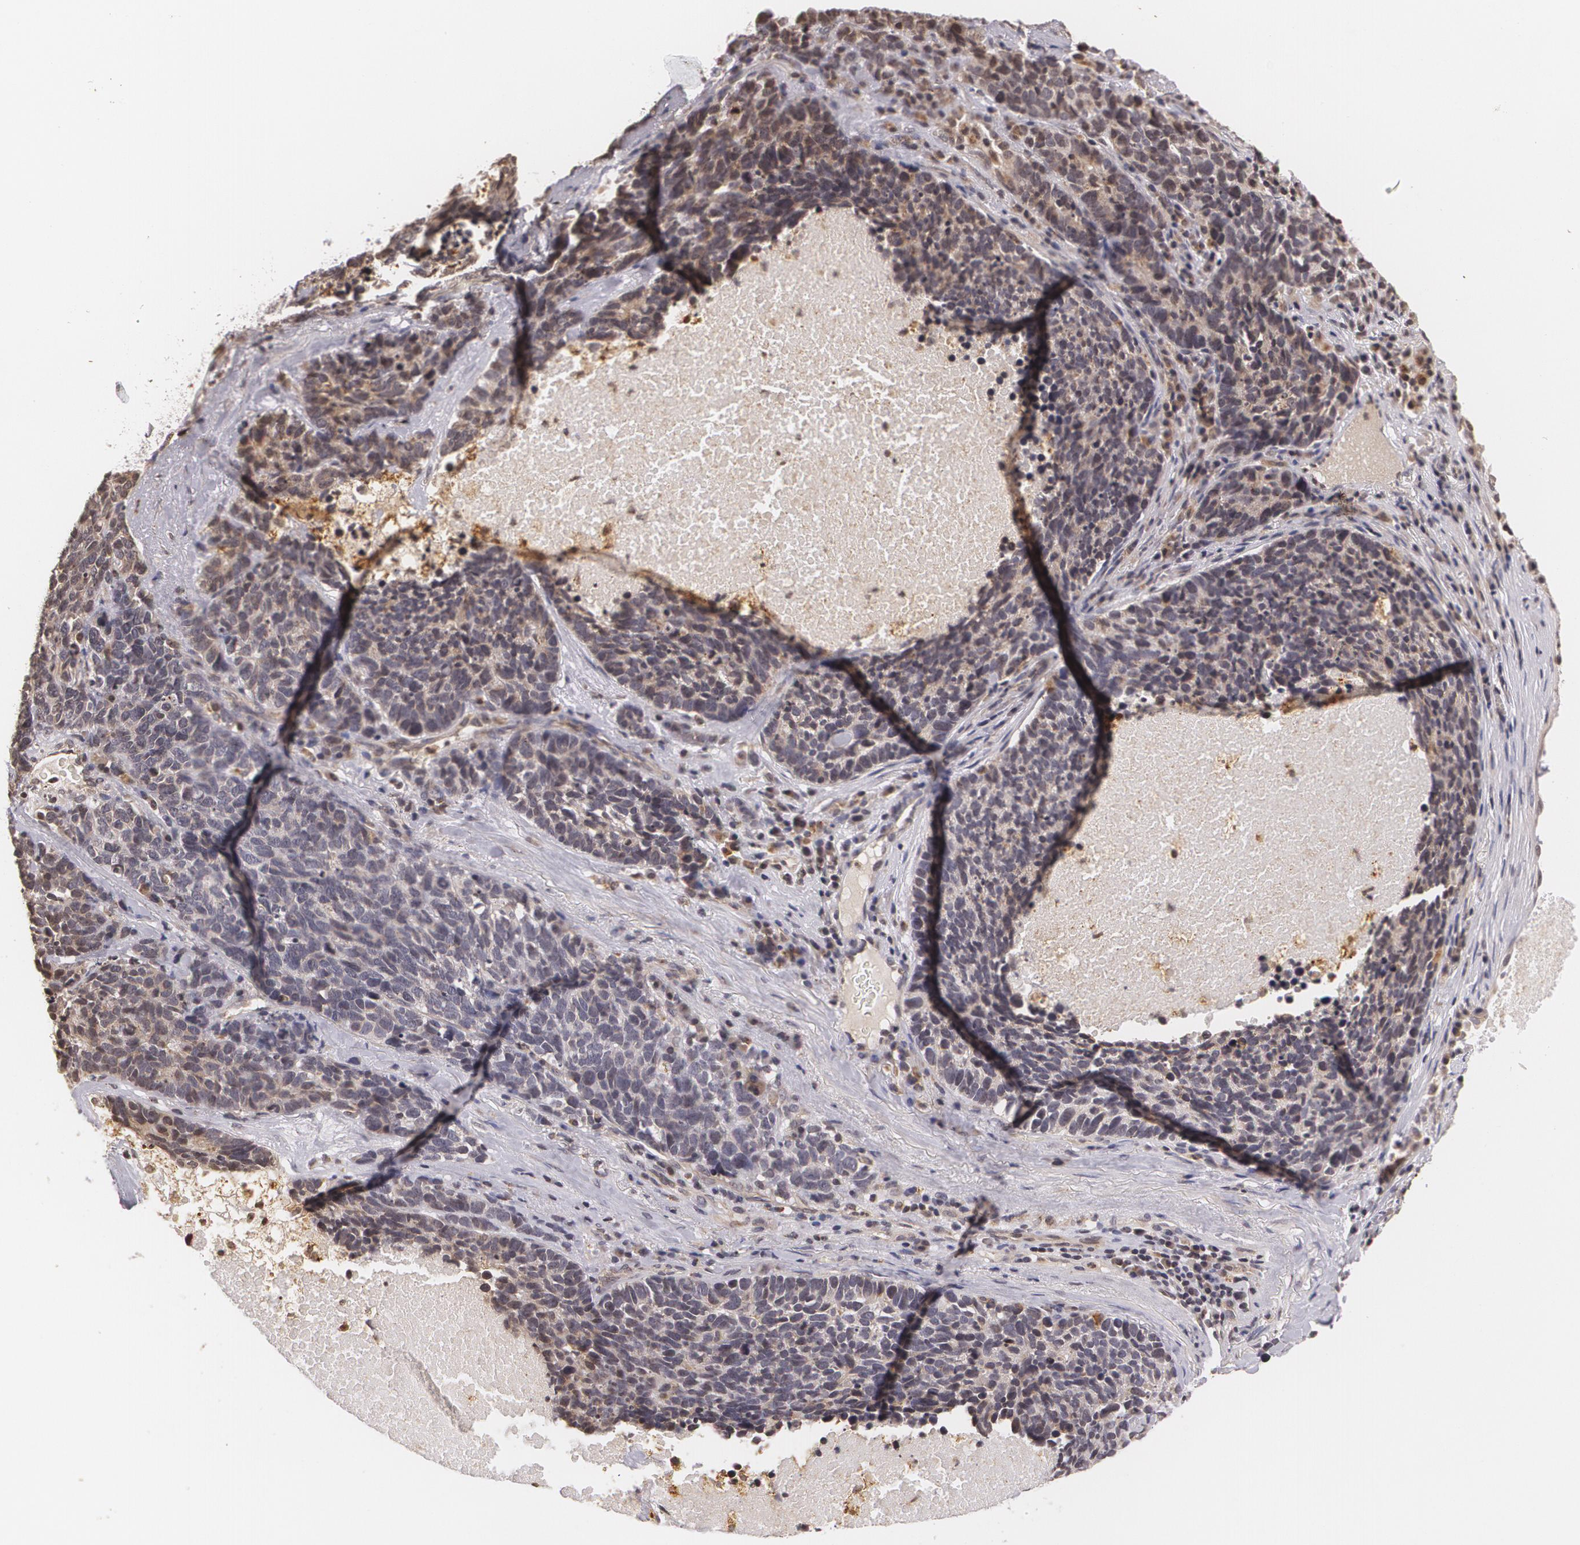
{"staining": {"intensity": "weak", "quantity": "<25%", "location": "cytoplasmic/membranous"}, "tissue": "lung cancer", "cell_type": "Tumor cells", "image_type": "cancer", "snomed": [{"axis": "morphology", "description": "Neoplasm, malignant, NOS"}, {"axis": "topography", "description": "Lung"}], "caption": "The photomicrograph shows no staining of tumor cells in neoplasm (malignant) (lung). (Stains: DAB immunohistochemistry with hematoxylin counter stain, Microscopy: brightfield microscopy at high magnification).", "gene": "VAV3", "patient": {"sex": "female", "age": 75}}